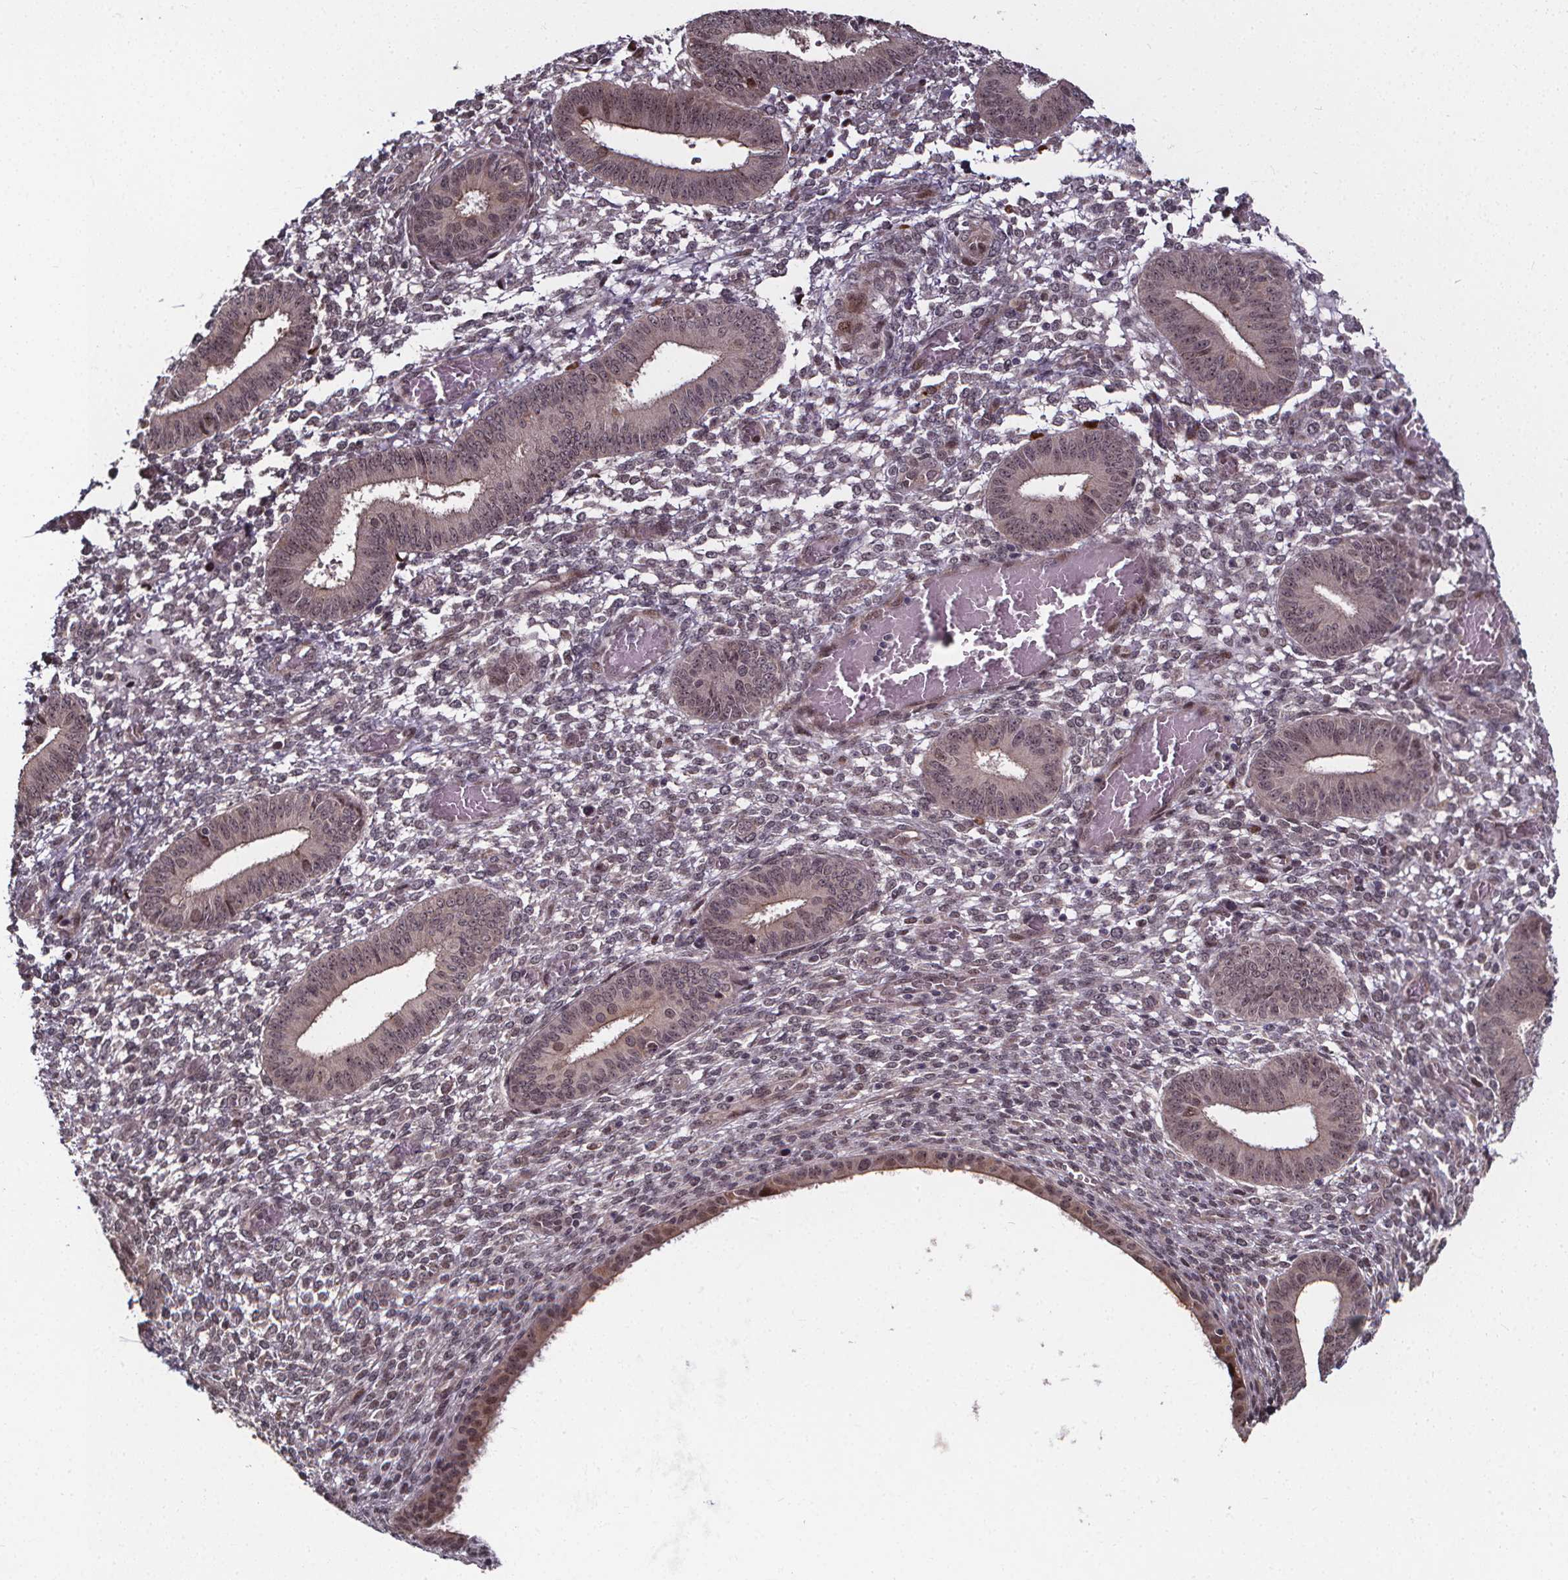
{"staining": {"intensity": "negative", "quantity": "none", "location": "none"}, "tissue": "endometrium", "cell_type": "Cells in endometrial stroma", "image_type": "normal", "snomed": [{"axis": "morphology", "description": "Normal tissue, NOS"}, {"axis": "topography", "description": "Endometrium"}], "caption": "Immunohistochemistry photomicrograph of unremarkable endometrium: endometrium stained with DAB displays no significant protein positivity in cells in endometrial stroma.", "gene": "DDIT3", "patient": {"sex": "female", "age": 42}}